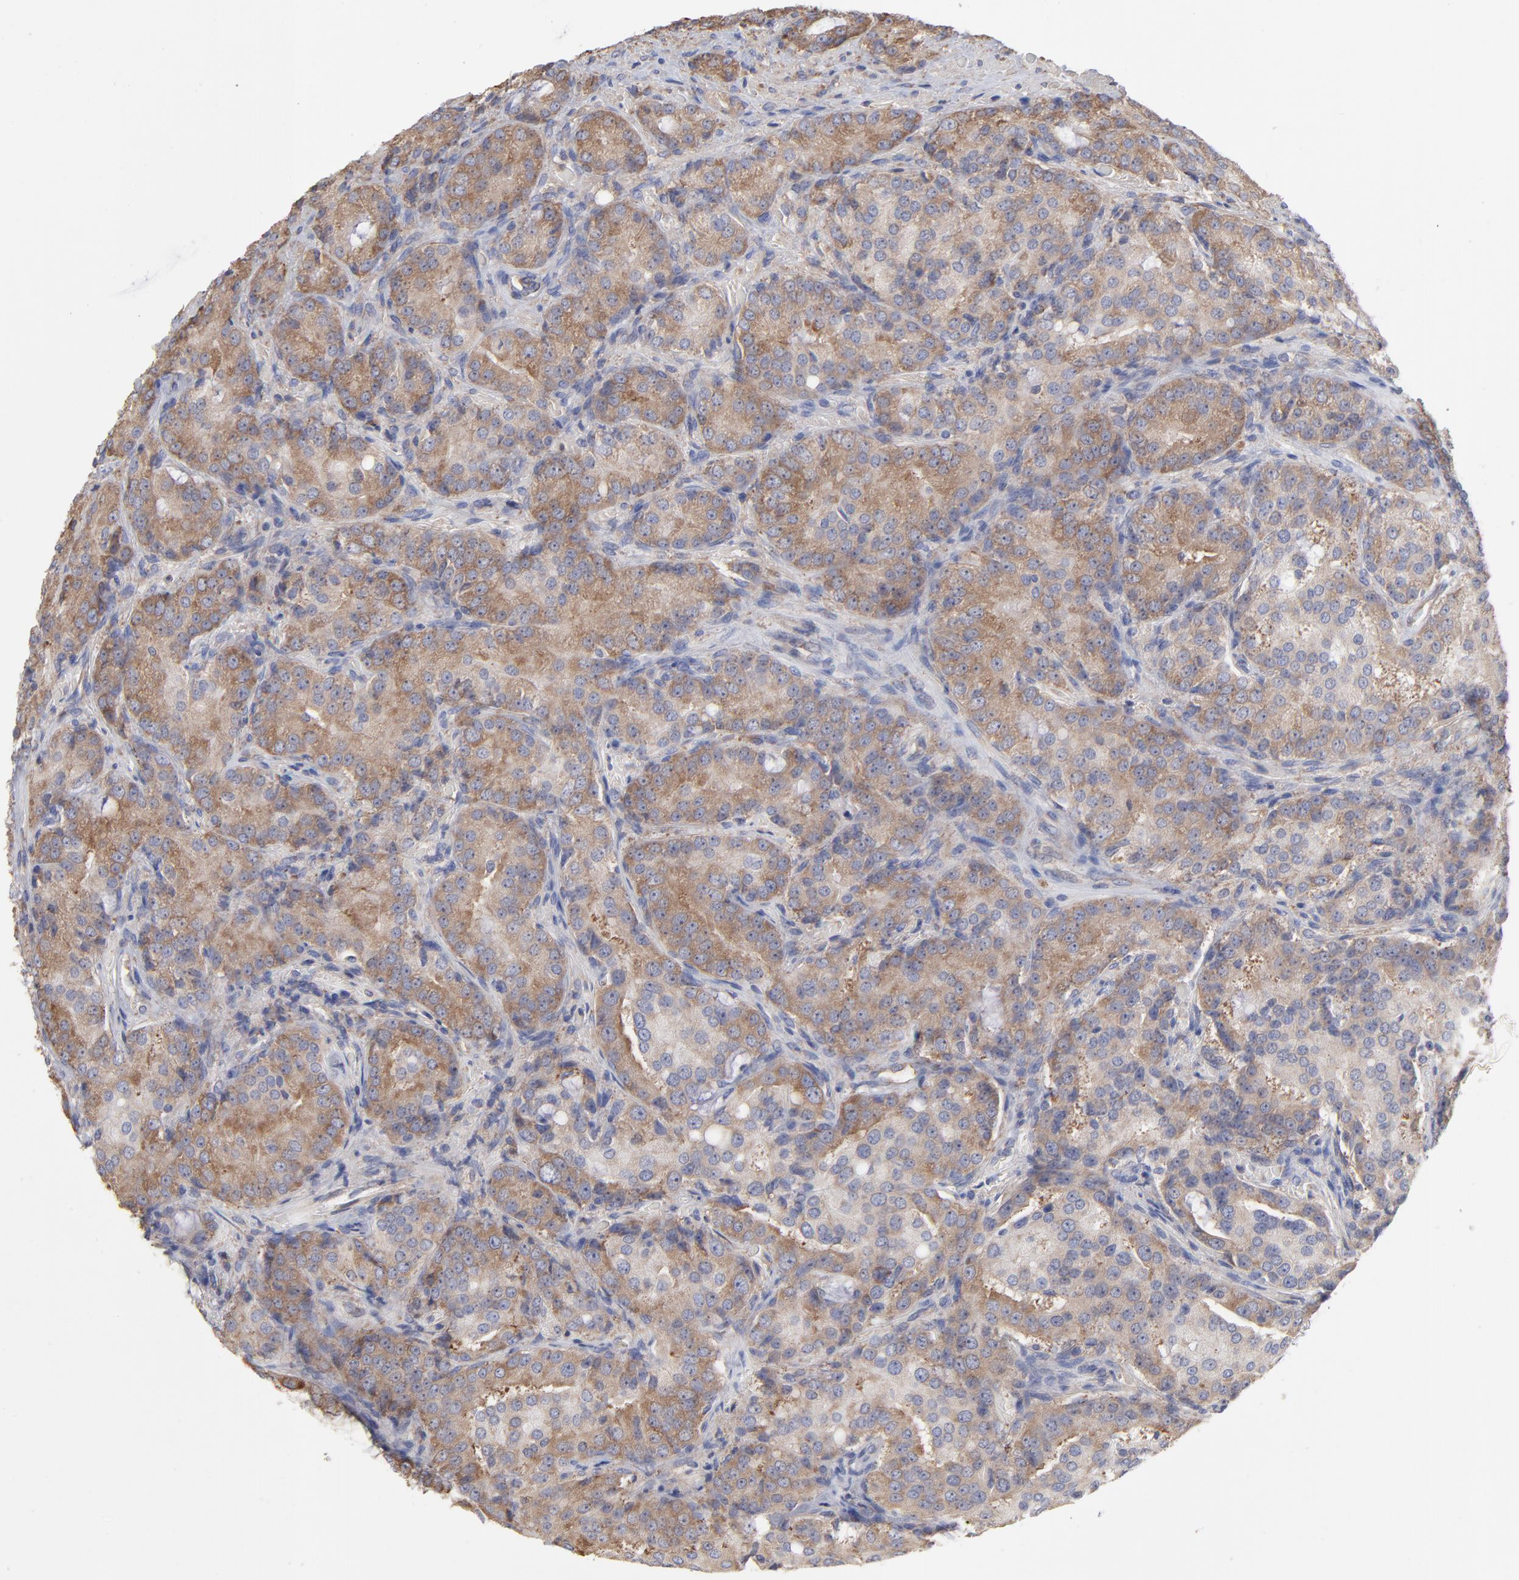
{"staining": {"intensity": "moderate", "quantity": ">75%", "location": "cytoplasmic/membranous"}, "tissue": "prostate cancer", "cell_type": "Tumor cells", "image_type": "cancer", "snomed": [{"axis": "morphology", "description": "Adenocarcinoma, High grade"}, {"axis": "topography", "description": "Prostate"}], "caption": "Human prostate cancer stained for a protein (brown) reveals moderate cytoplasmic/membranous positive positivity in about >75% of tumor cells.", "gene": "RPL3", "patient": {"sex": "male", "age": 72}}